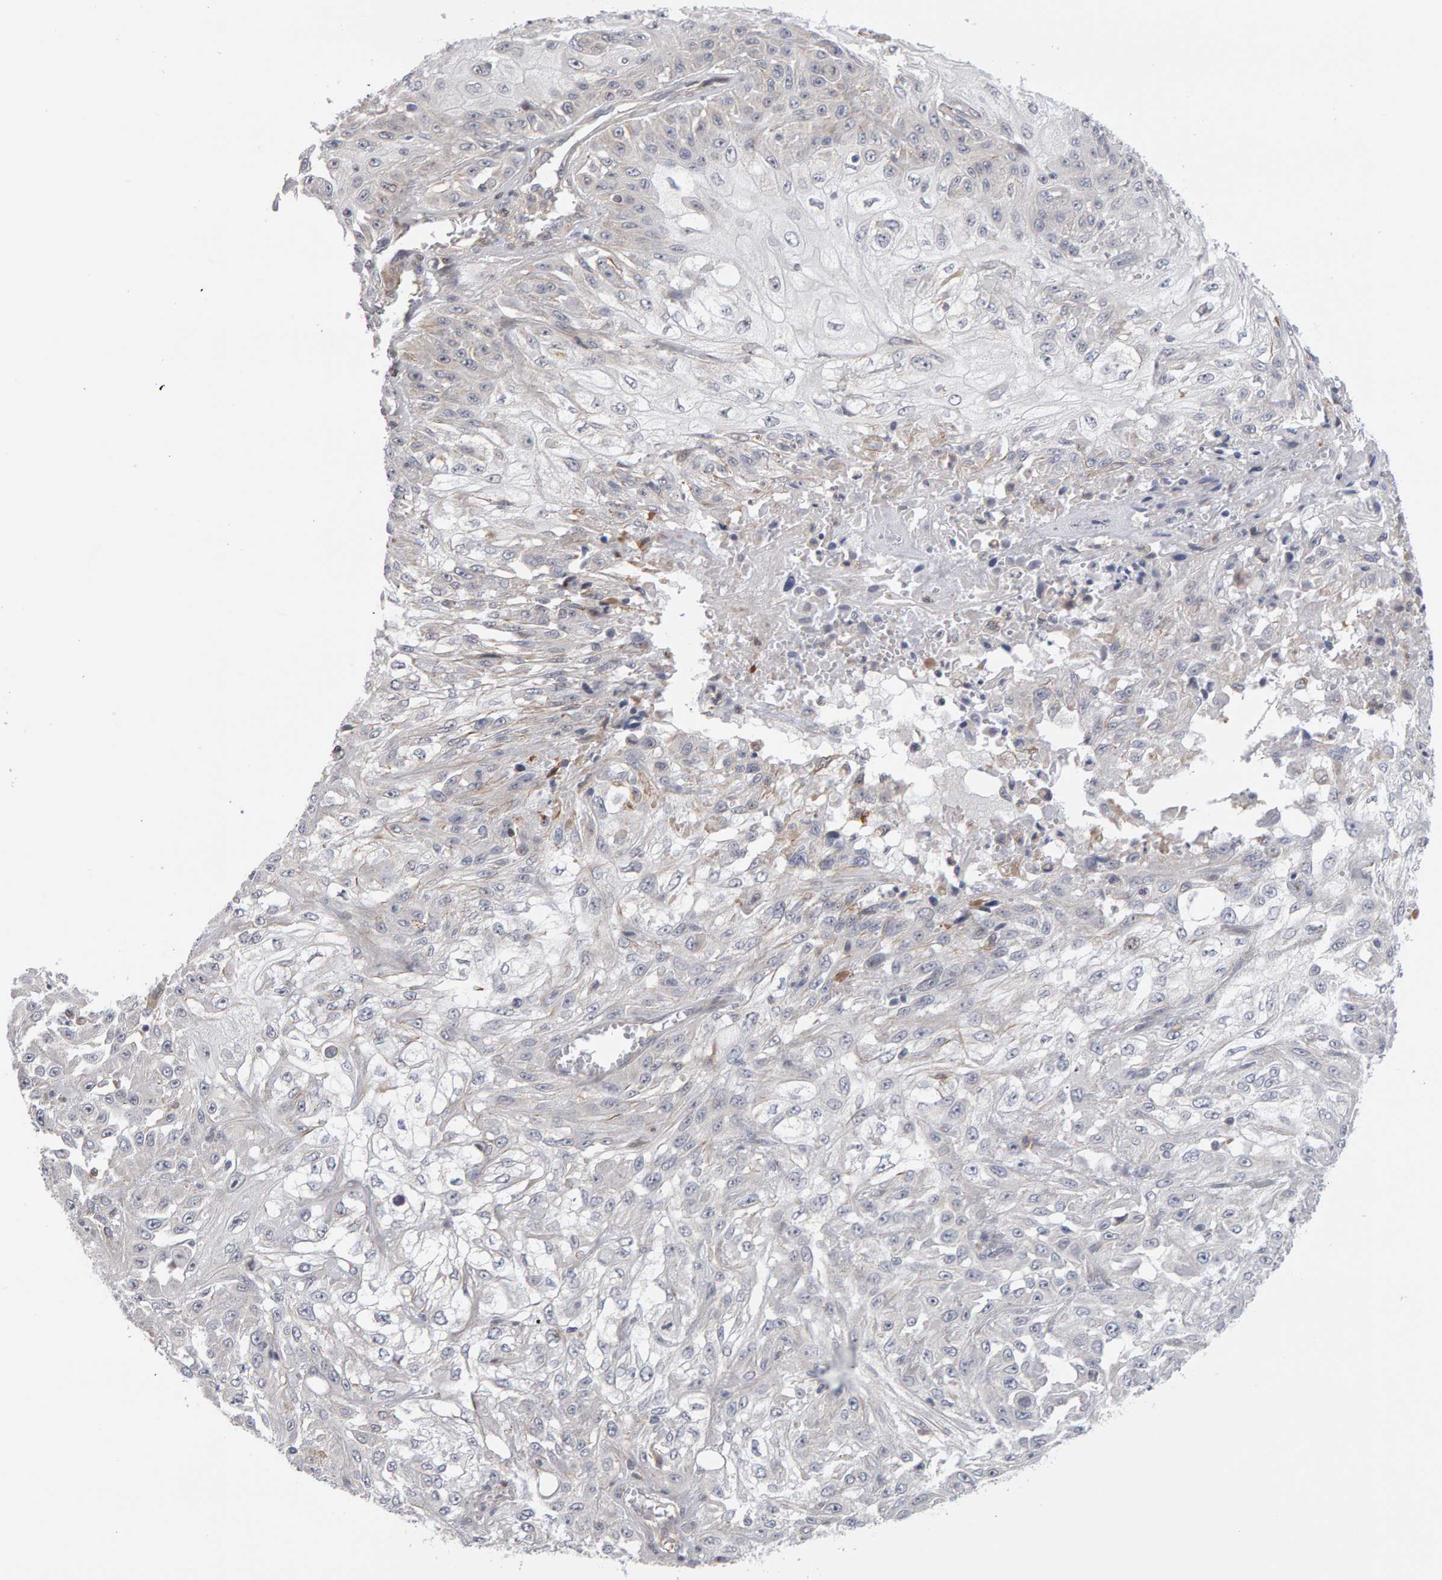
{"staining": {"intensity": "negative", "quantity": "none", "location": "none"}, "tissue": "skin cancer", "cell_type": "Tumor cells", "image_type": "cancer", "snomed": [{"axis": "morphology", "description": "Squamous cell carcinoma, NOS"}, {"axis": "morphology", "description": "Squamous cell carcinoma, metastatic, NOS"}, {"axis": "topography", "description": "Skin"}, {"axis": "topography", "description": "Lymph node"}], "caption": "High power microscopy photomicrograph of an immunohistochemistry histopathology image of skin cancer, revealing no significant expression in tumor cells. (DAB (3,3'-diaminobenzidine) immunohistochemistry, high magnification).", "gene": "MSRA", "patient": {"sex": "male", "age": 75}}